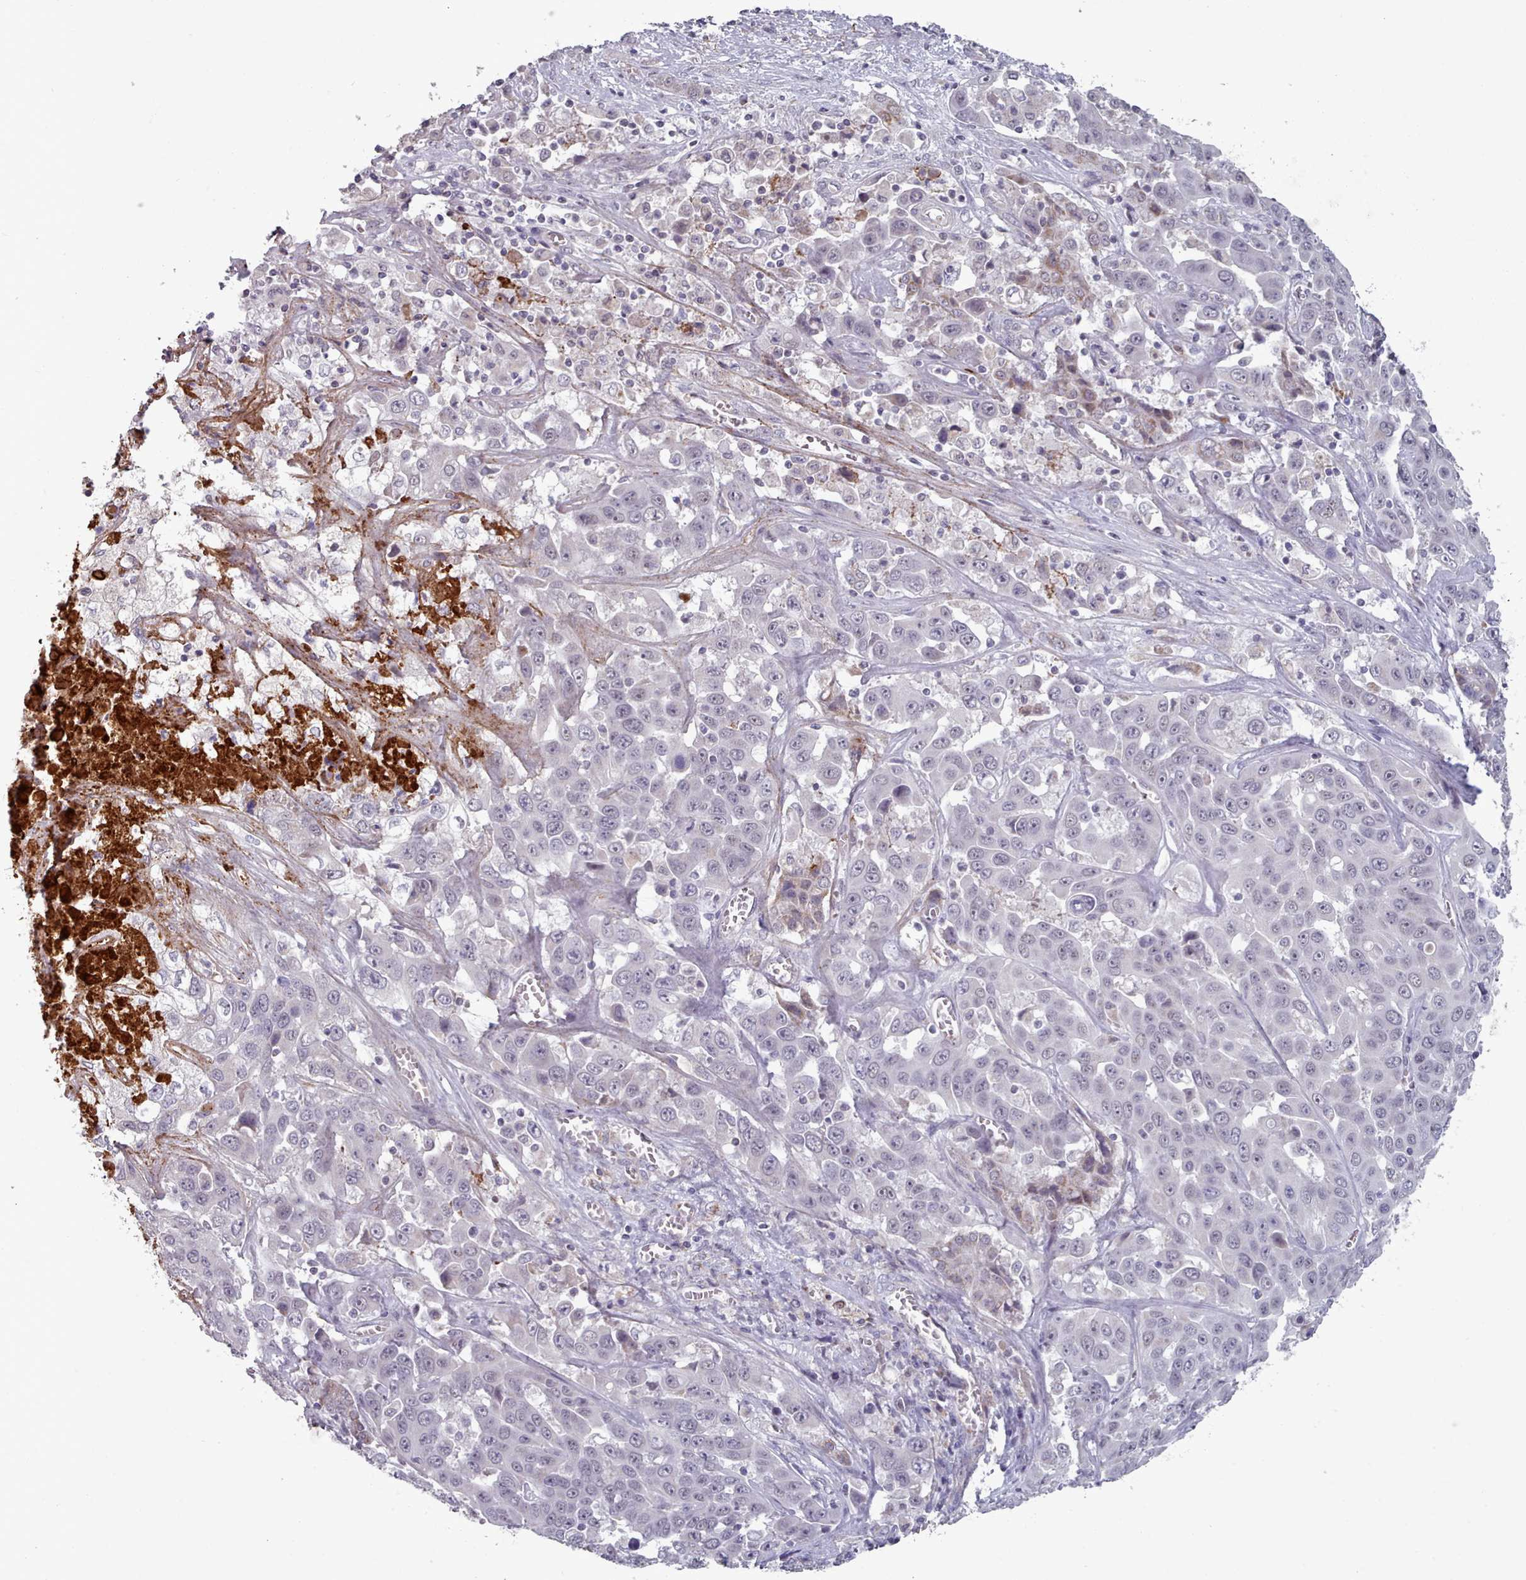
{"staining": {"intensity": "negative", "quantity": "none", "location": "none"}, "tissue": "liver cancer", "cell_type": "Tumor cells", "image_type": "cancer", "snomed": [{"axis": "morphology", "description": "Cholangiocarcinoma"}, {"axis": "topography", "description": "Liver"}], "caption": "An image of human cholangiocarcinoma (liver) is negative for staining in tumor cells. (Stains: DAB (3,3'-diaminobenzidine) immunohistochemistry with hematoxylin counter stain, Microscopy: brightfield microscopy at high magnification).", "gene": "TRARG1", "patient": {"sex": "female", "age": 52}}